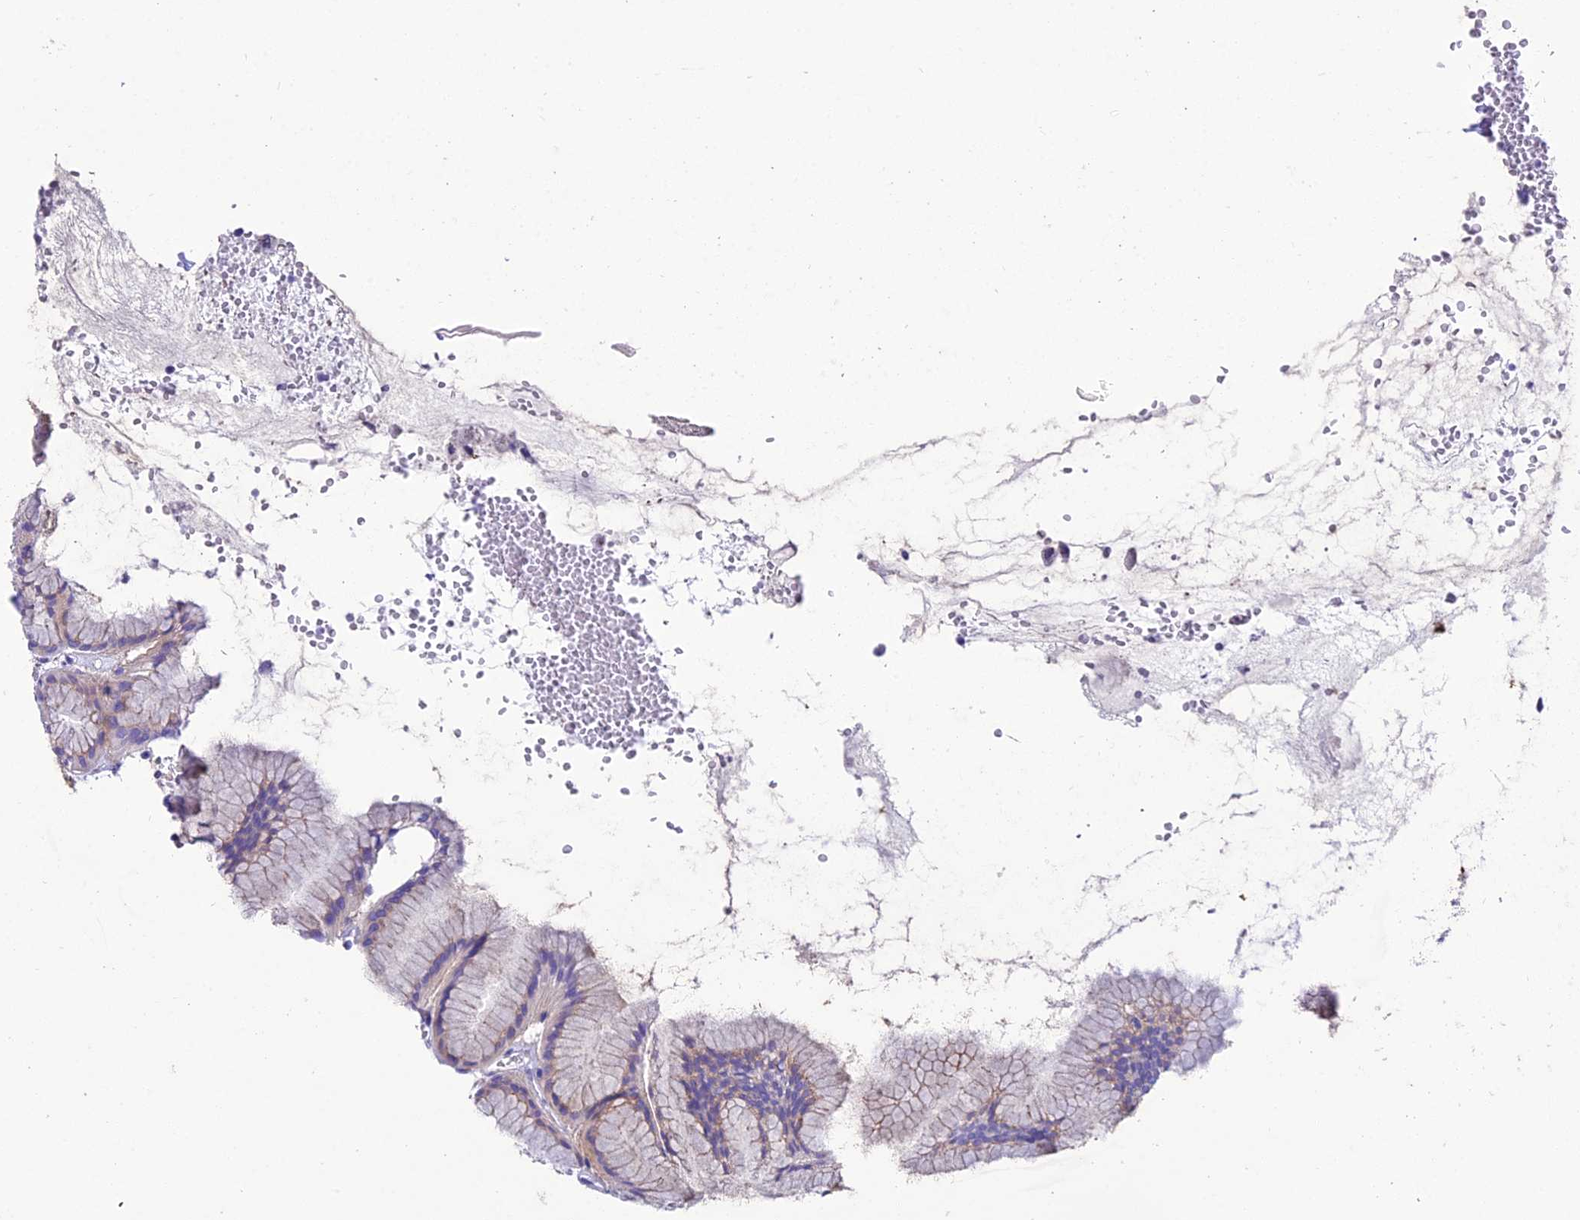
{"staining": {"intensity": "moderate", "quantity": "<25%", "location": "cytoplasmic/membranous"}, "tissue": "stomach", "cell_type": "Glandular cells", "image_type": "normal", "snomed": [{"axis": "morphology", "description": "Normal tissue, NOS"}, {"axis": "topography", "description": "Stomach, upper"}], "caption": "IHC of unremarkable human stomach shows low levels of moderate cytoplasmic/membranous positivity in approximately <25% of glandular cells.", "gene": "GFRA1", "patient": {"sex": "male", "age": 47}}